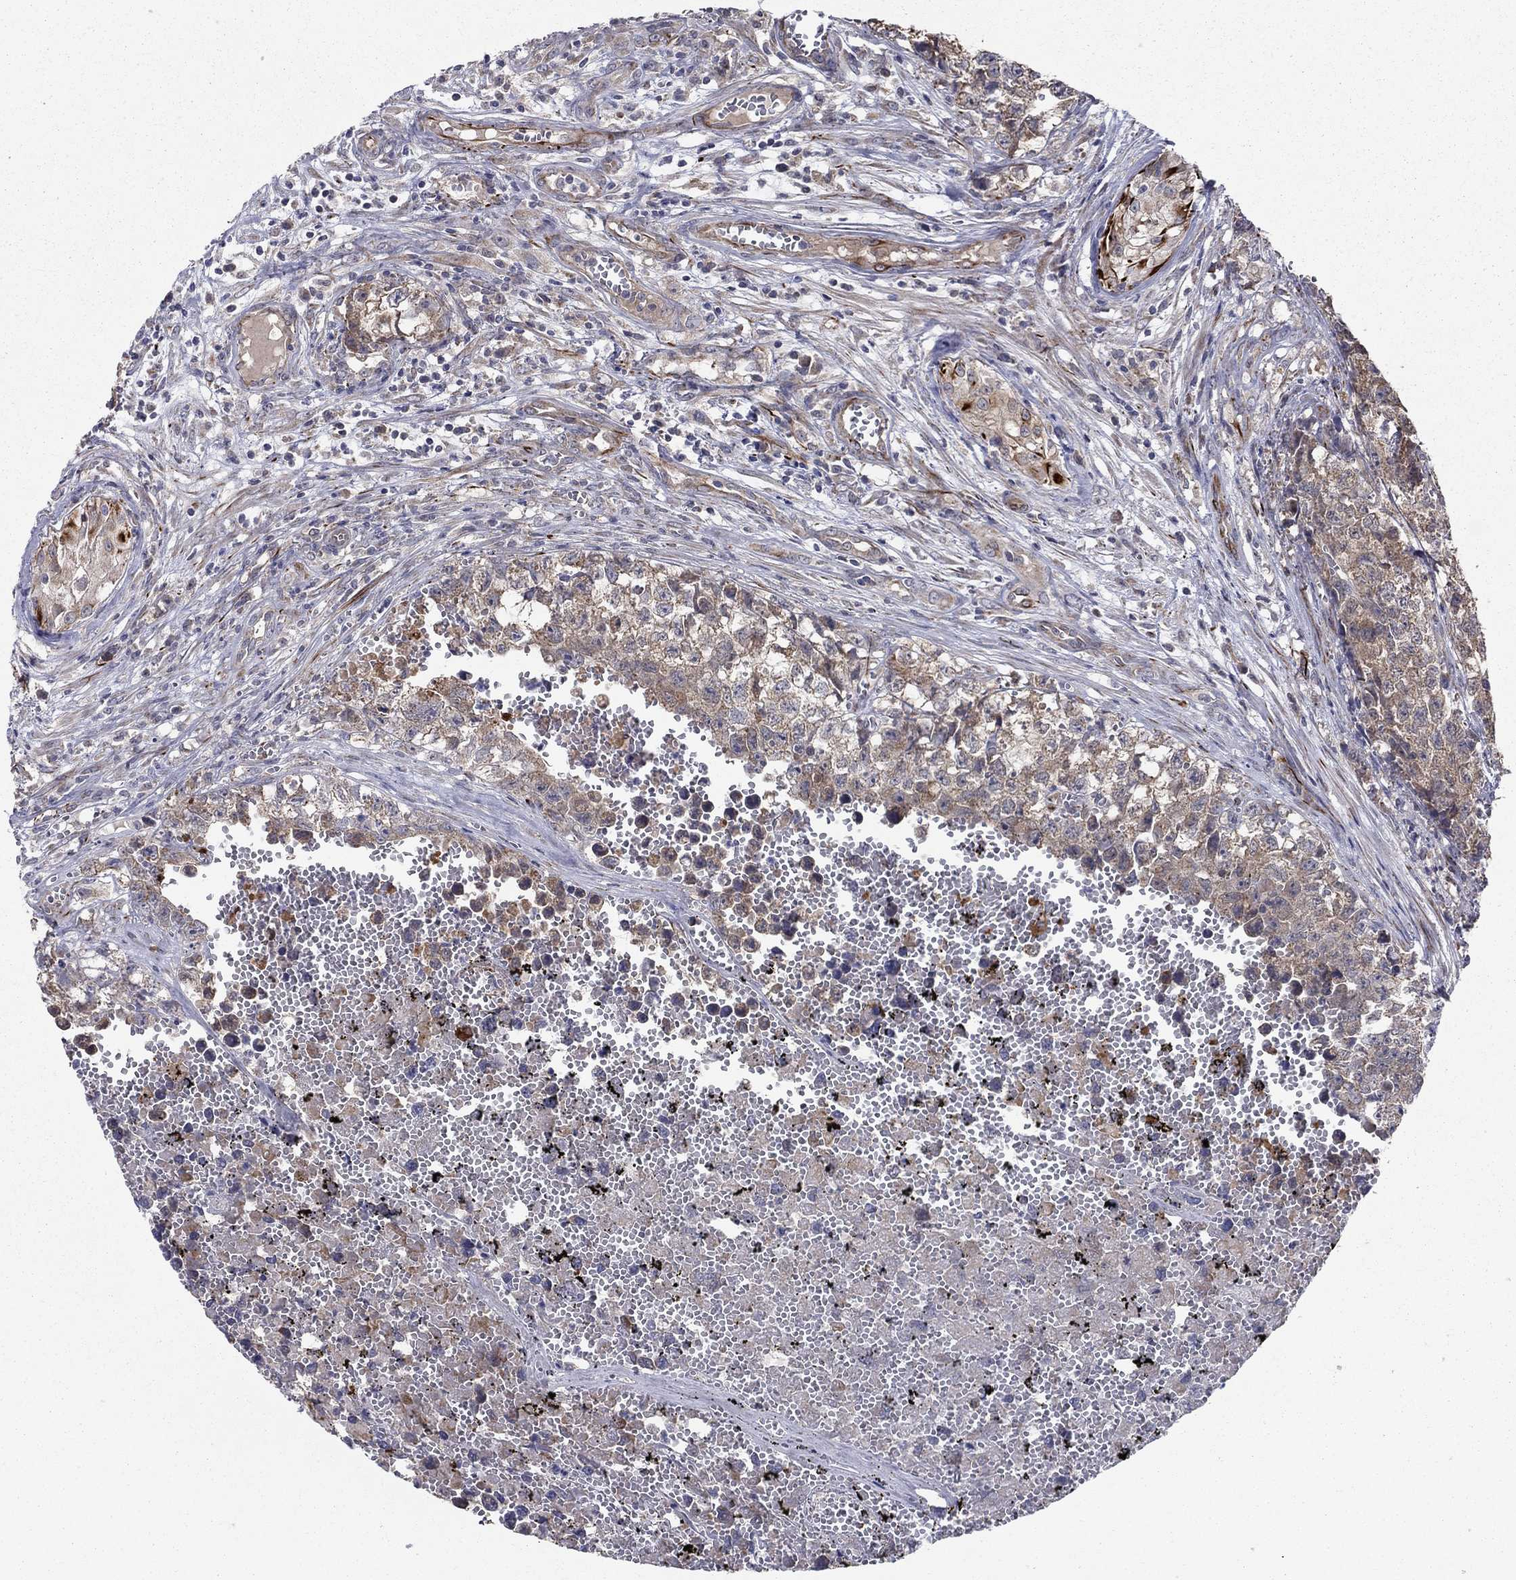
{"staining": {"intensity": "weak", "quantity": ">75%", "location": "cytoplasmic/membranous"}, "tissue": "testis cancer", "cell_type": "Tumor cells", "image_type": "cancer", "snomed": [{"axis": "morphology", "description": "Seminoma, NOS"}, {"axis": "morphology", "description": "Carcinoma, Embryonal, NOS"}, {"axis": "topography", "description": "Testis"}], "caption": "A high-resolution photomicrograph shows IHC staining of testis cancer, which reveals weak cytoplasmic/membranous staining in approximately >75% of tumor cells.", "gene": "LACTB2", "patient": {"sex": "male", "age": 22}}